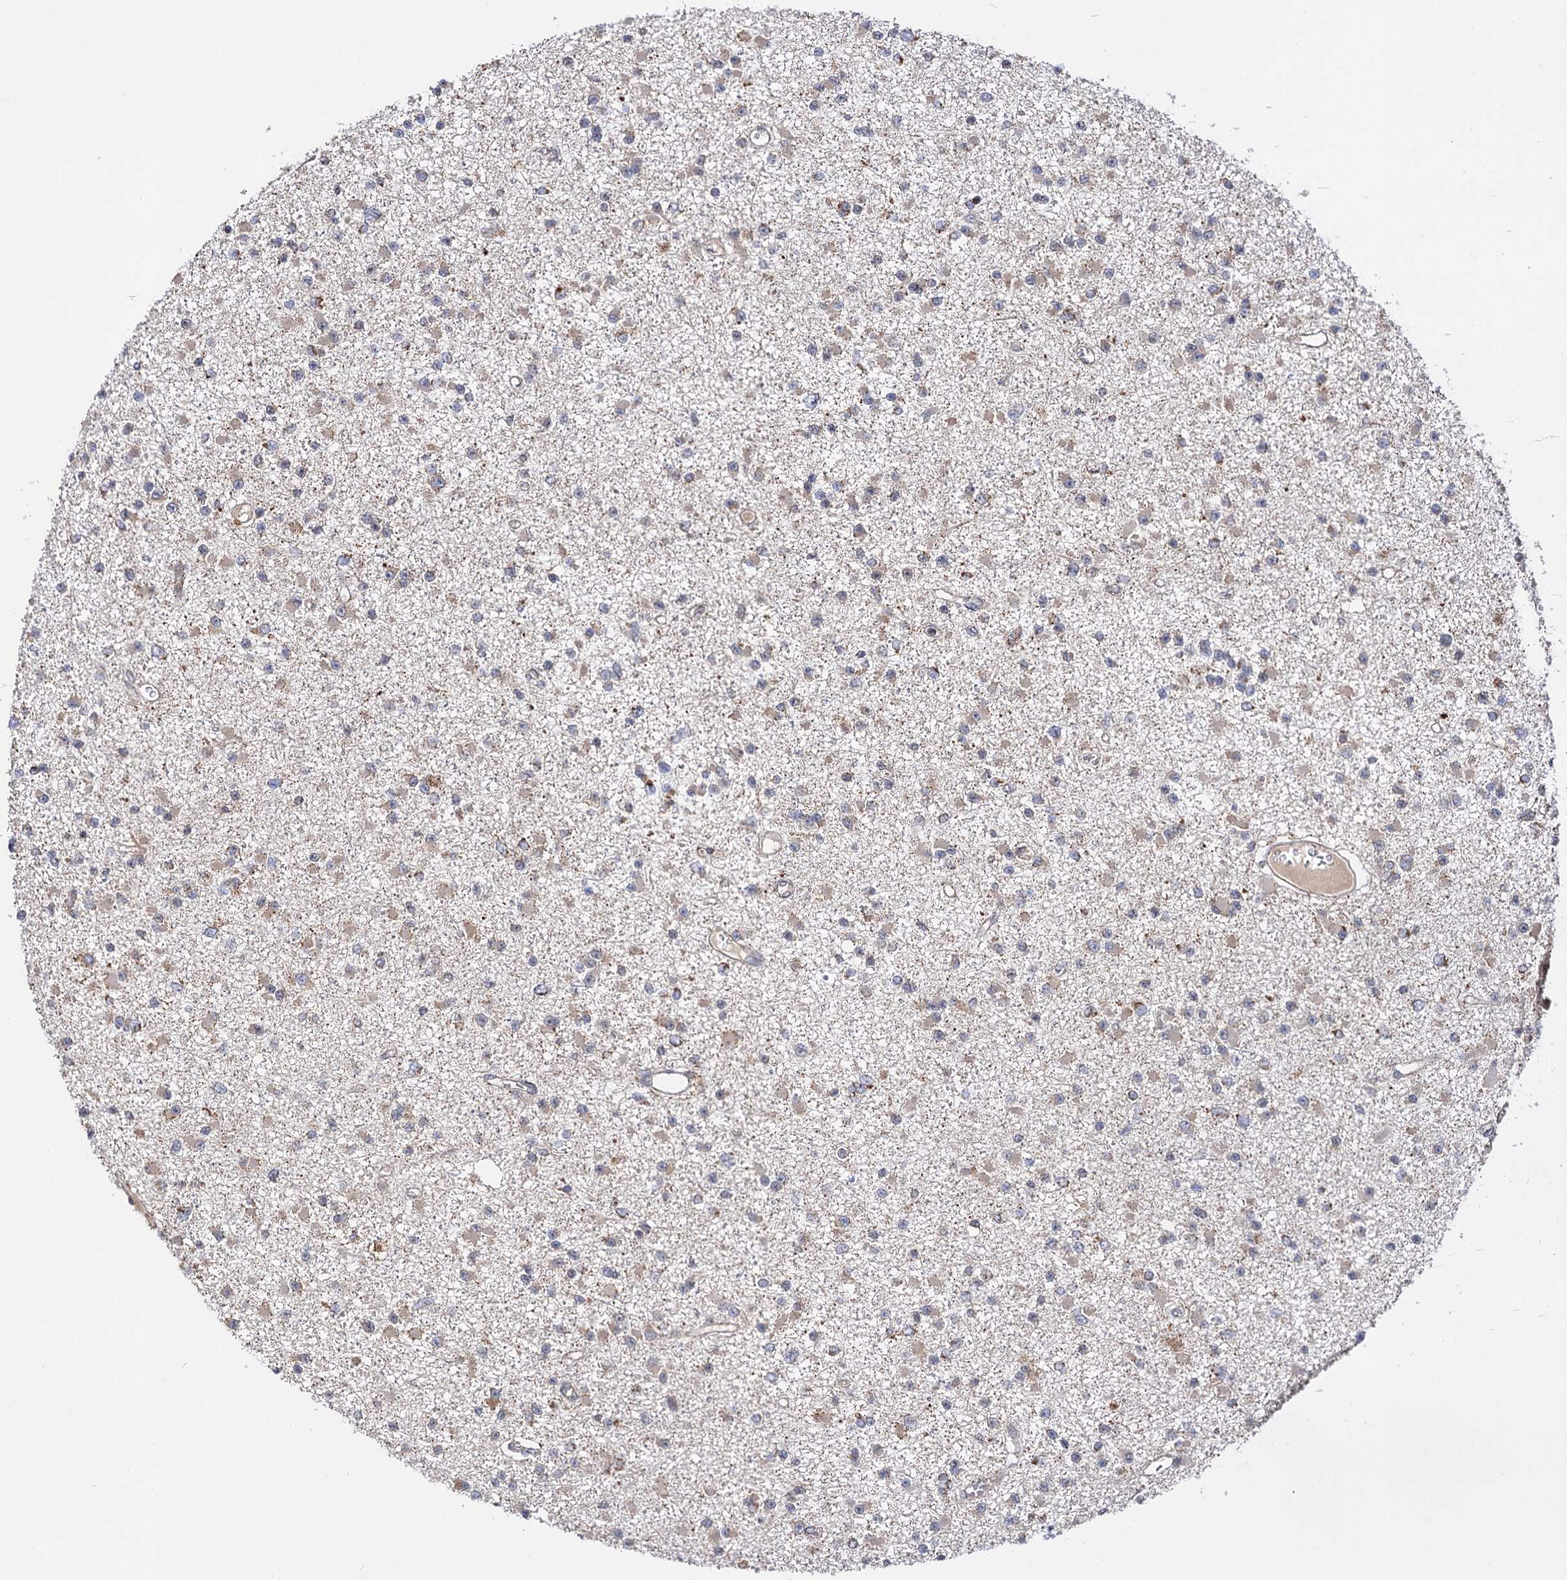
{"staining": {"intensity": "negative", "quantity": "none", "location": "none"}, "tissue": "glioma", "cell_type": "Tumor cells", "image_type": "cancer", "snomed": [{"axis": "morphology", "description": "Glioma, malignant, Low grade"}, {"axis": "topography", "description": "Brain"}], "caption": "High magnification brightfield microscopy of glioma stained with DAB (brown) and counterstained with hematoxylin (blue): tumor cells show no significant expression.", "gene": "CEP76", "patient": {"sex": "female", "age": 22}}